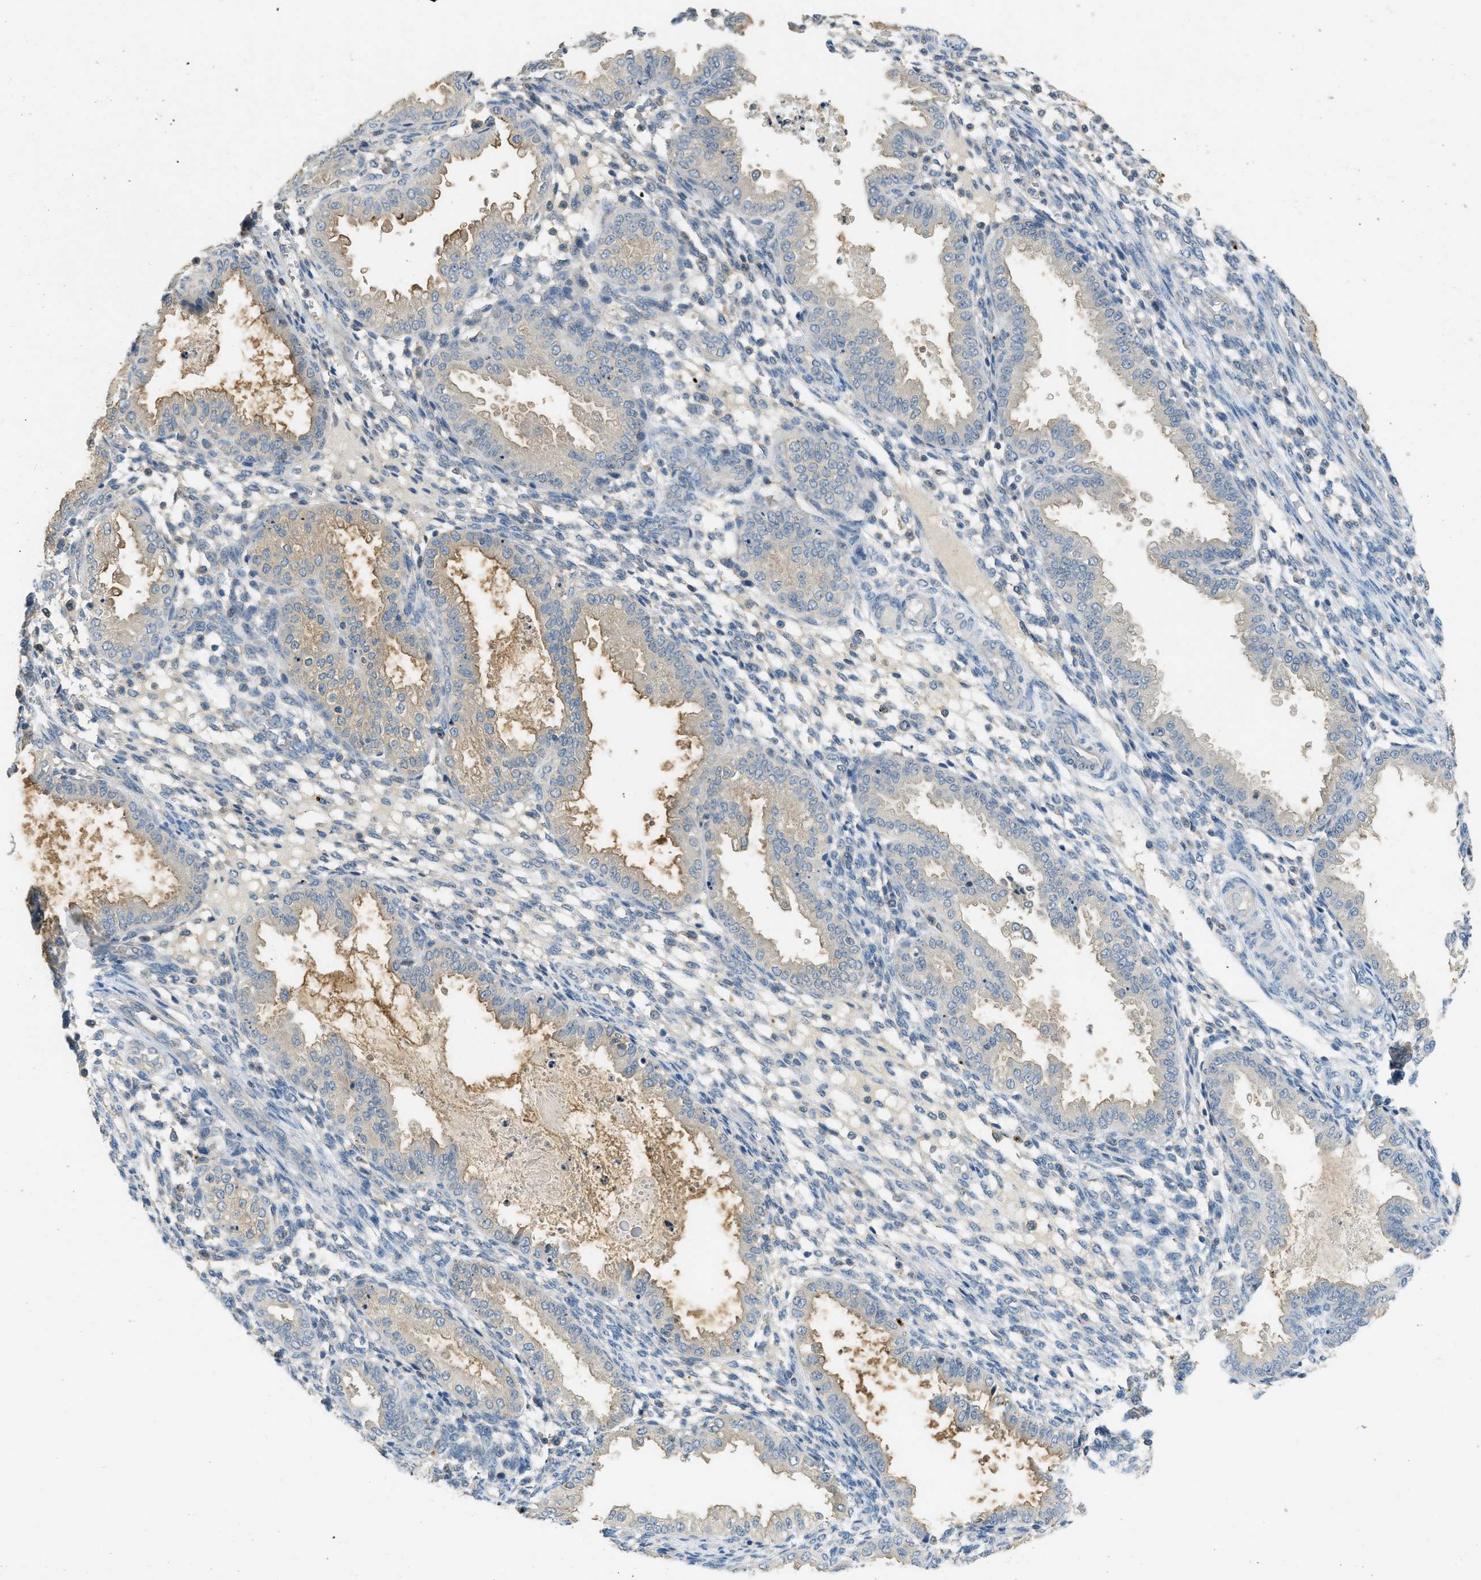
{"staining": {"intensity": "negative", "quantity": "none", "location": "none"}, "tissue": "endometrium", "cell_type": "Cells in endometrial stroma", "image_type": "normal", "snomed": [{"axis": "morphology", "description": "Normal tissue, NOS"}, {"axis": "topography", "description": "Endometrium"}], "caption": "The image reveals no staining of cells in endometrial stroma in unremarkable endometrium. The staining was performed using DAB to visualize the protein expression in brown, while the nuclei were stained in blue with hematoxylin (Magnification: 20x).", "gene": "MIS18A", "patient": {"sex": "female", "age": 33}}